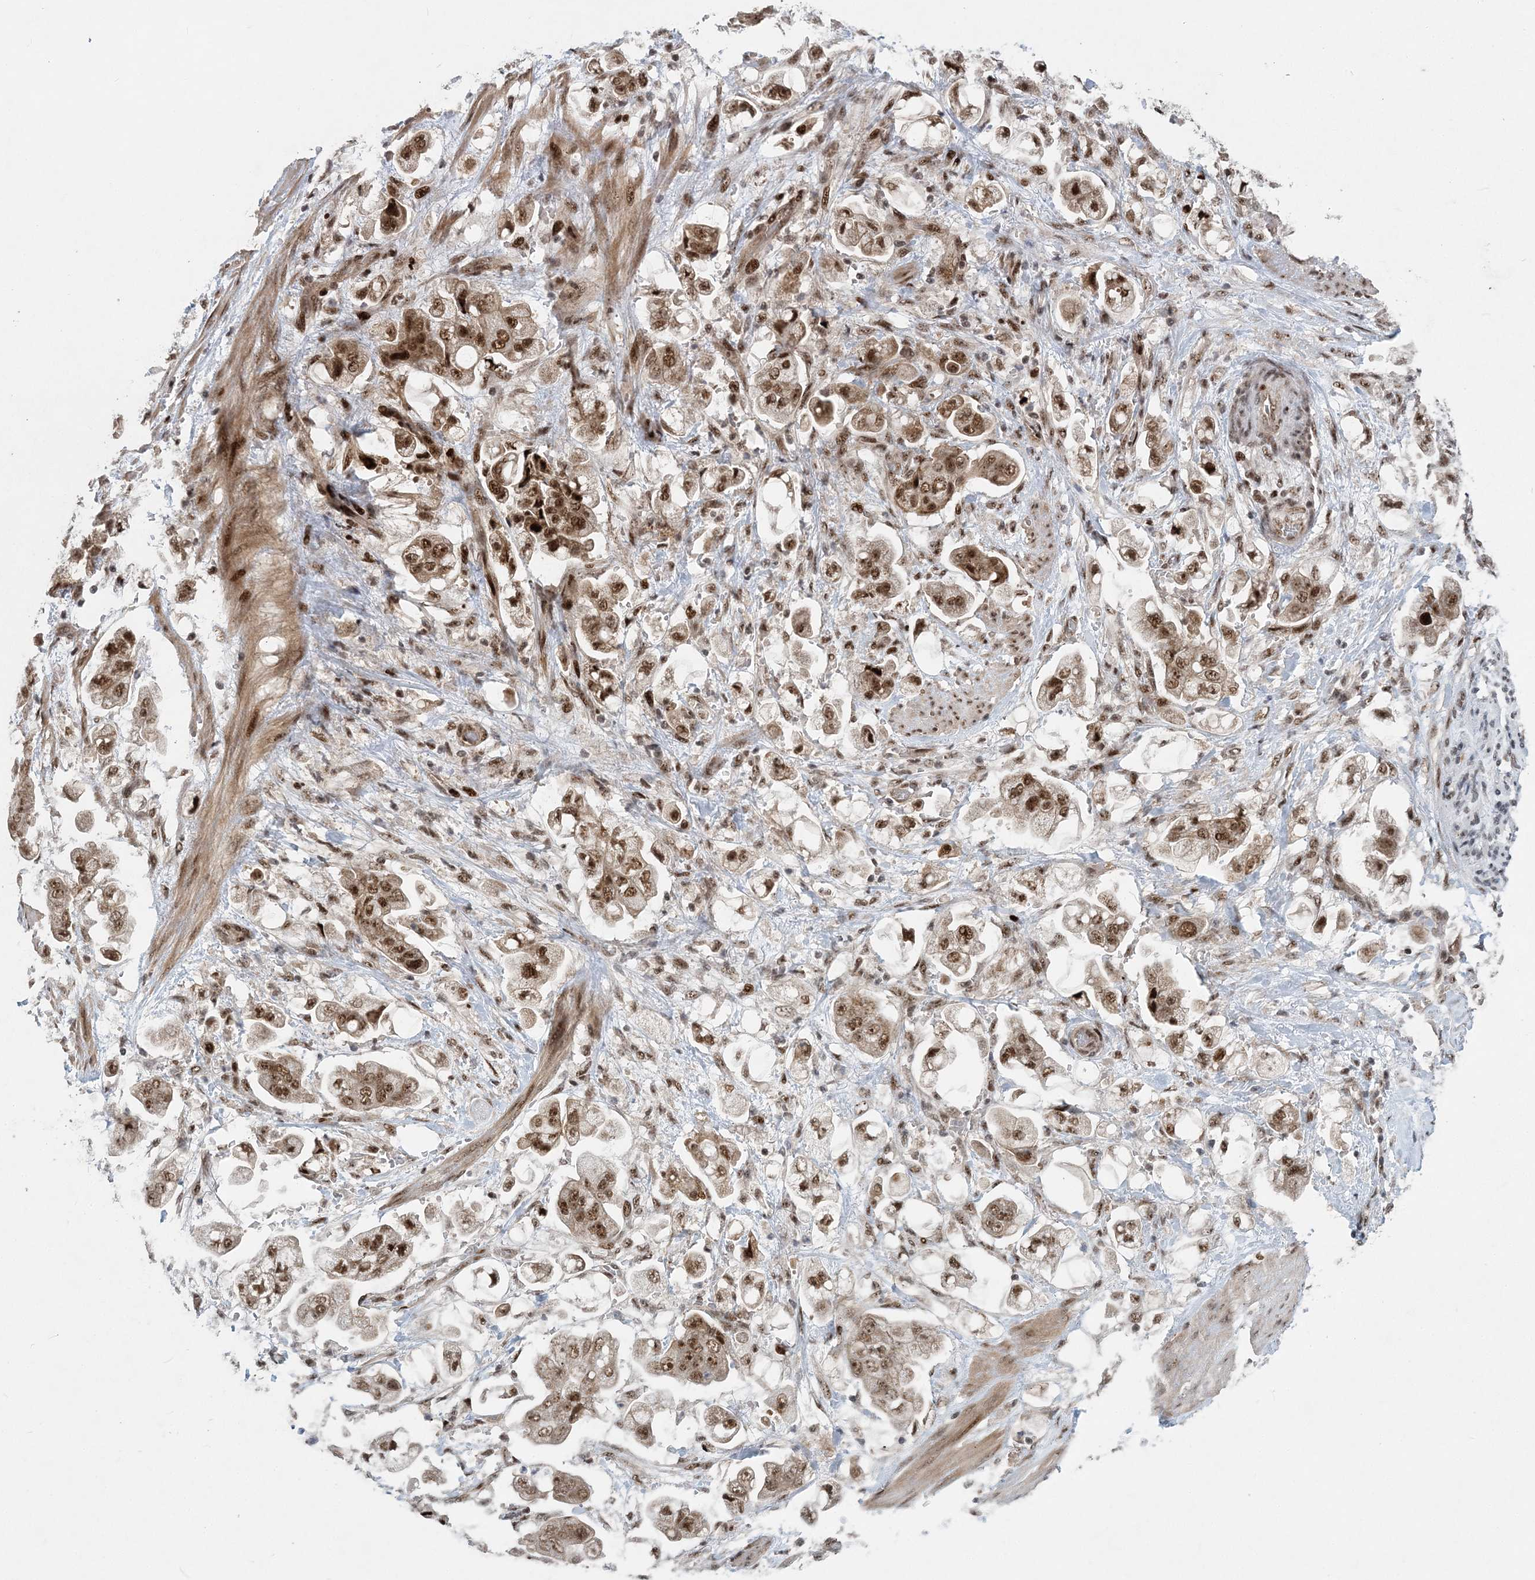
{"staining": {"intensity": "strong", "quantity": ">75%", "location": "nuclear"}, "tissue": "stomach cancer", "cell_type": "Tumor cells", "image_type": "cancer", "snomed": [{"axis": "morphology", "description": "Adenocarcinoma, NOS"}, {"axis": "topography", "description": "Stomach"}], "caption": "This histopathology image exhibits IHC staining of adenocarcinoma (stomach), with high strong nuclear positivity in about >75% of tumor cells.", "gene": "CWC22", "patient": {"sex": "male", "age": 62}}